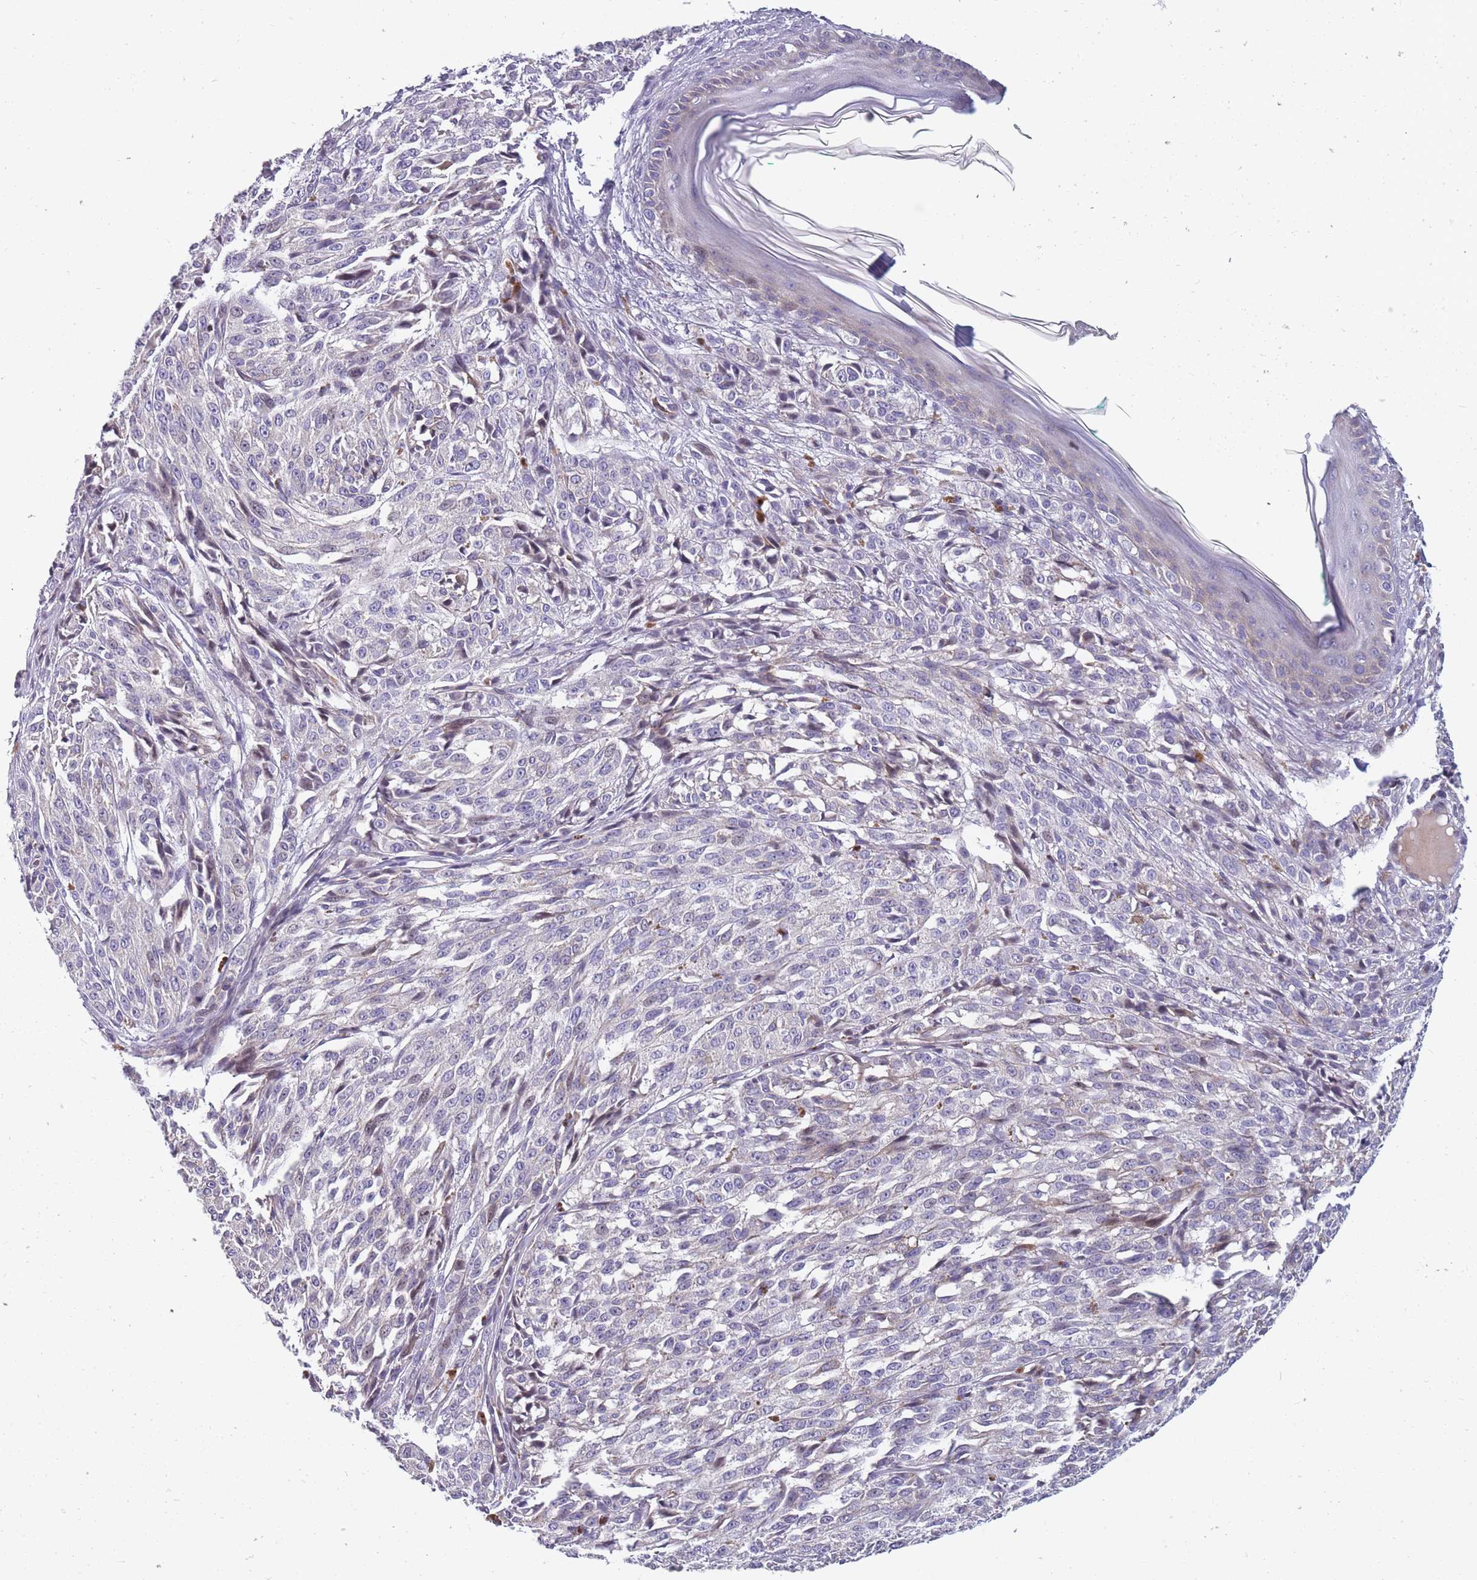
{"staining": {"intensity": "negative", "quantity": "none", "location": "none"}, "tissue": "melanoma", "cell_type": "Tumor cells", "image_type": "cancer", "snomed": [{"axis": "morphology", "description": "Malignant melanoma, NOS"}, {"axis": "topography", "description": "Skin"}], "caption": "This is a micrograph of immunohistochemistry (IHC) staining of malignant melanoma, which shows no positivity in tumor cells. (Immunohistochemistry, brightfield microscopy, high magnification).", "gene": "FAM83F", "patient": {"sex": "female", "age": 52}}